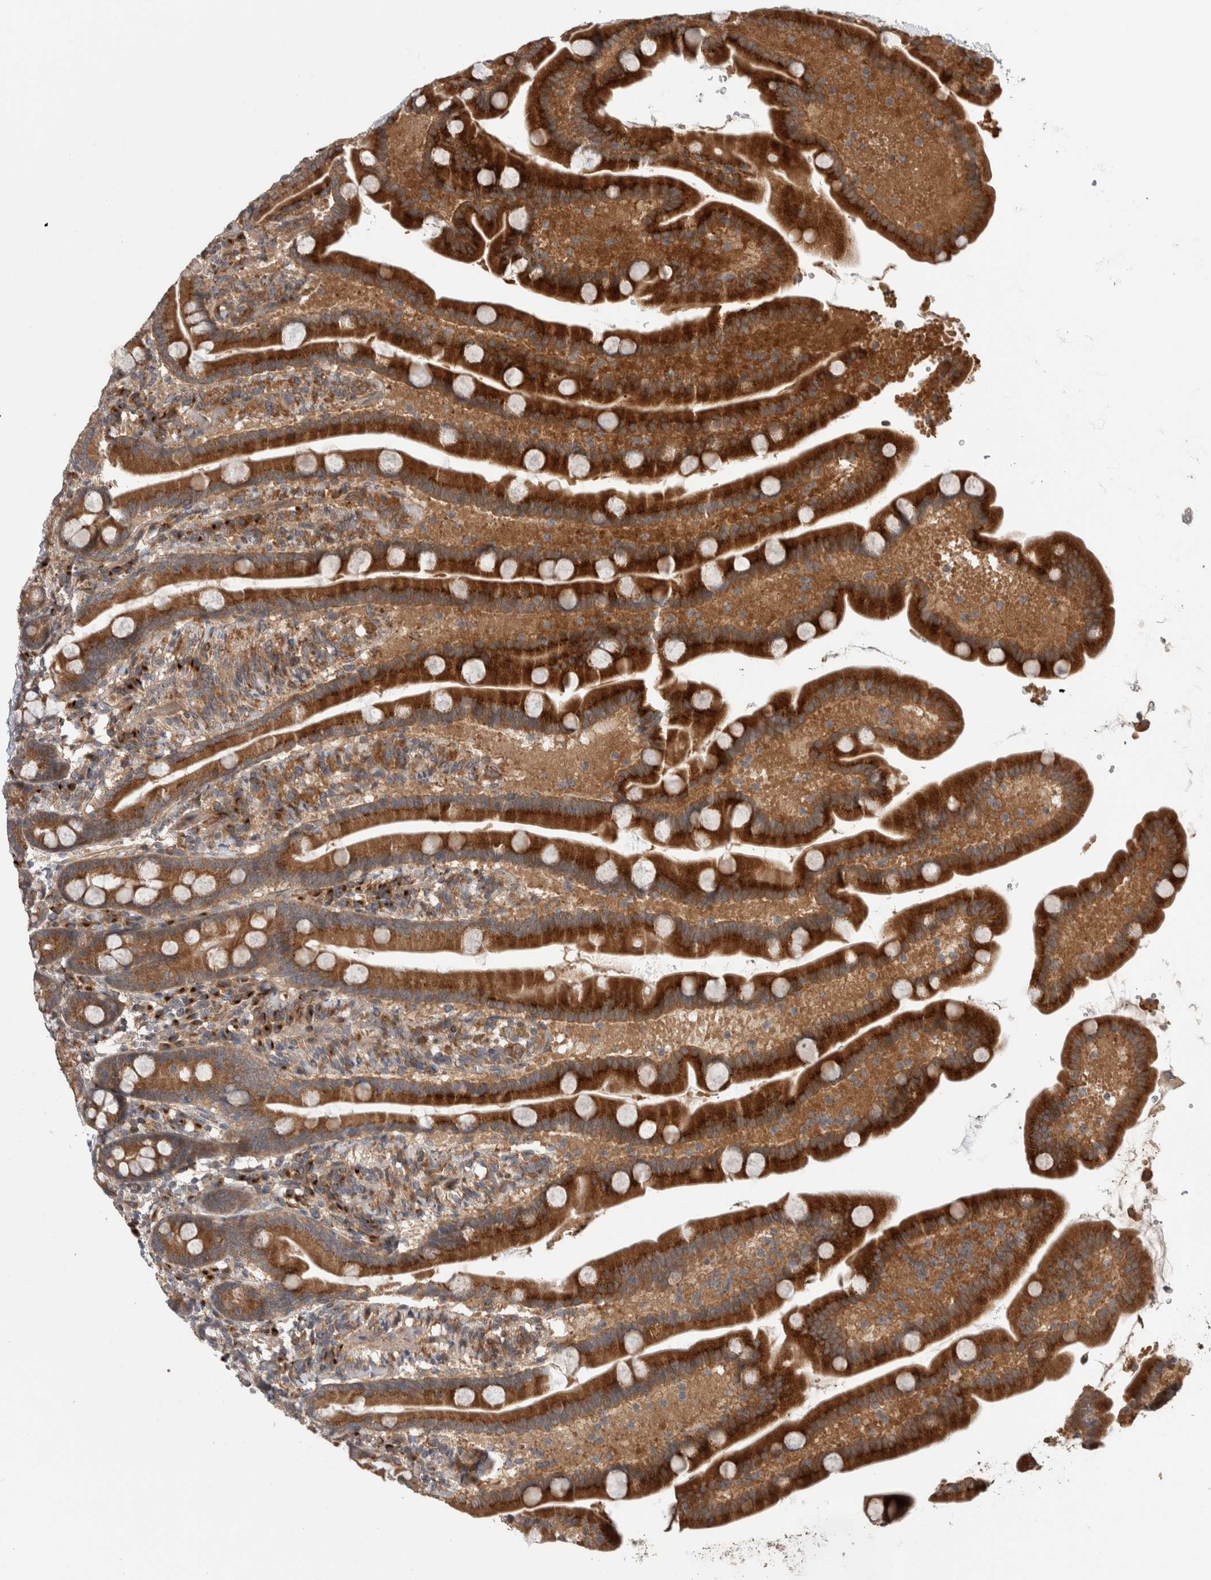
{"staining": {"intensity": "strong", "quantity": ">75%", "location": "cytoplasmic/membranous"}, "tissue": "duodenum", "cell_type": "Glandular cells", "image_type": "normal", "snomed": [{"axis": "morphology", "description": "Normal tissue, NOS"}, {"axis": "topography", "description": "Duodenum"}], "caption": "This micrograph demonstrates unremarkable duodenum stained with immunohistochemistry to label a protein in brown. The cytoplasmic/membranous of glandular cells show strong positivity for the protein. Nuclei are counter-stained blue.", "gene": "TRIM5", "patient": {"sex": "male", "age": 54}}